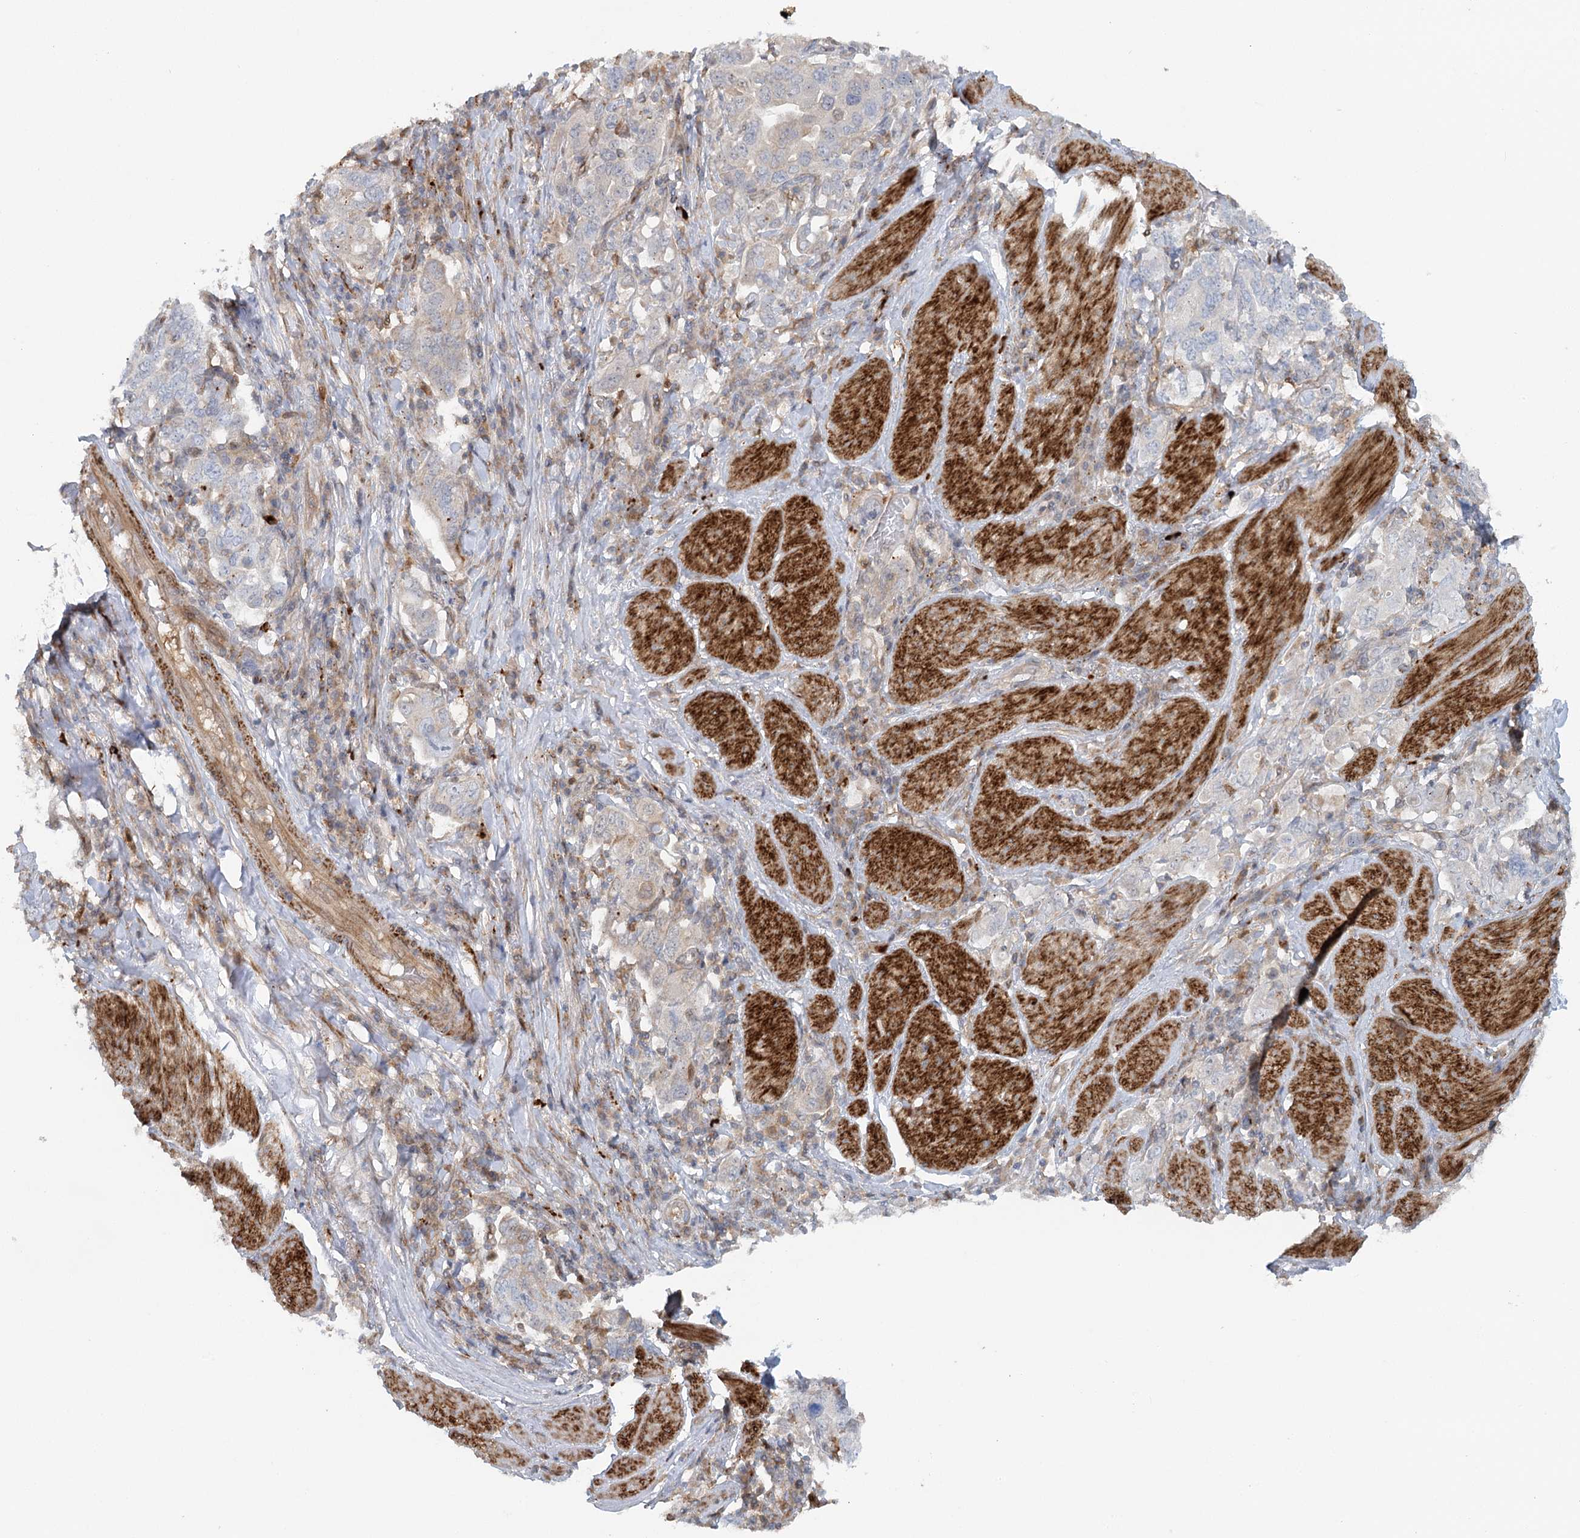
{"staining": {"intensity": "weak", "quantity": "<25%", "location": "cytoplasmic/membranous"}, "tissue": "stomach cancer", "cell_type": "Tumor cells", "image_type": "cancer", "snomed": [{"axis": "morphology", "description": "Adenocarcinoma, NOS"}, {"axis": "topography", "description": "Stomach, upper"}], "caption": "Immunohistochemical staining of stomach cancer demonstrates no significant expression in tumor cells.", "gene": "GBE1", "patient": {"sex": "male", "age": 62}}